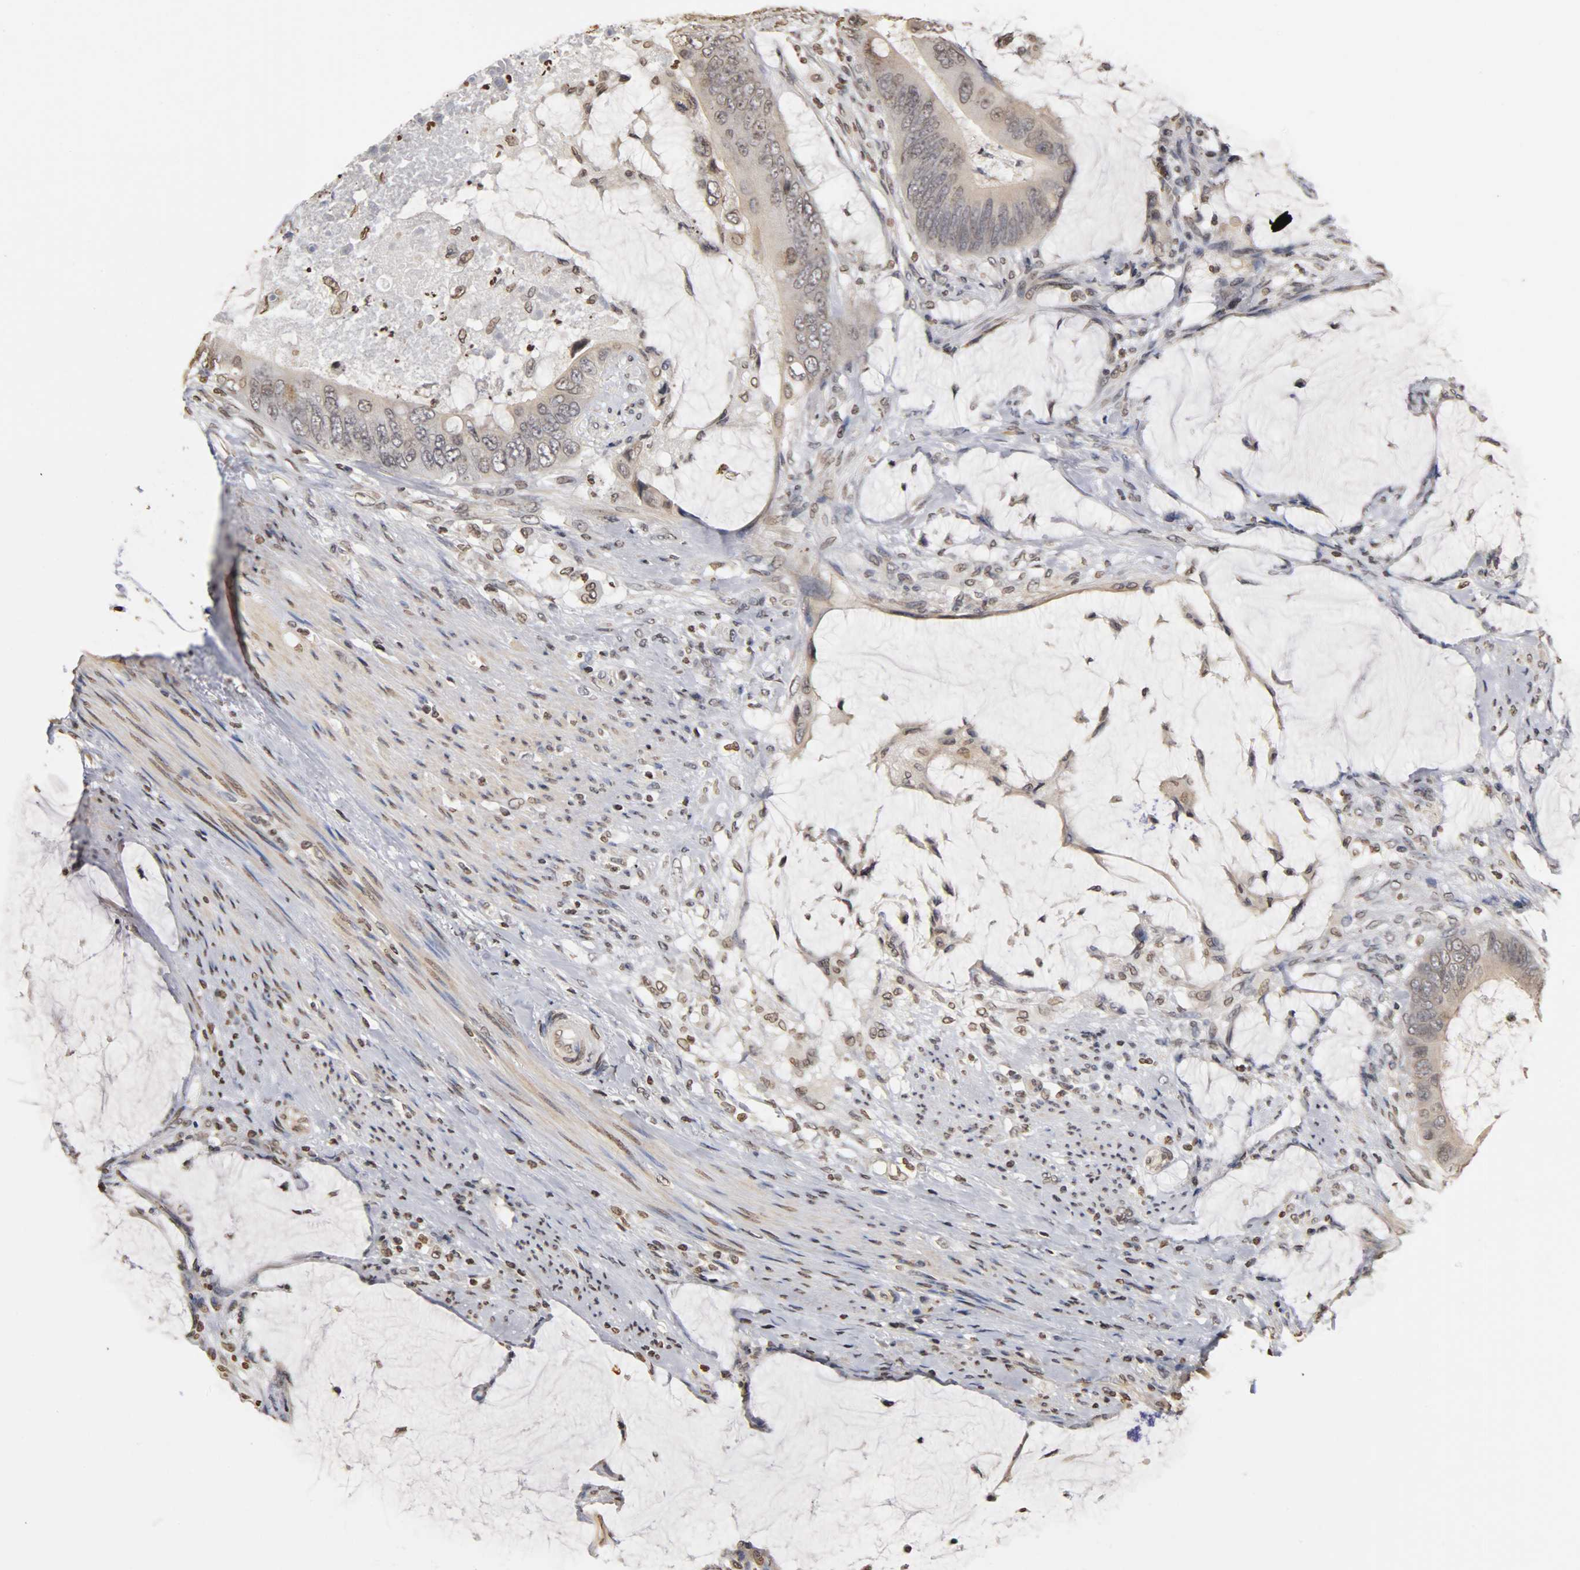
{"staining": {"intensity": "weak", "quantity": "<25%", "location": "cytoplasmic/membranous"}, "tissue": "colorectal cancer", "cell_type": "Tumor cells", "image_type": "cancer", "snomed": [{"axis": "morphology", "description": "Adenocarcinoma, NOS"}, {"axis": "topography", "description": "Rectum"}], "caption": "There is no significant positivity in tumor cells of colorectal cancer (adenocarcinoma).", "gene": "ERCC2", "patient": {"sex": "female", "age": 77}}